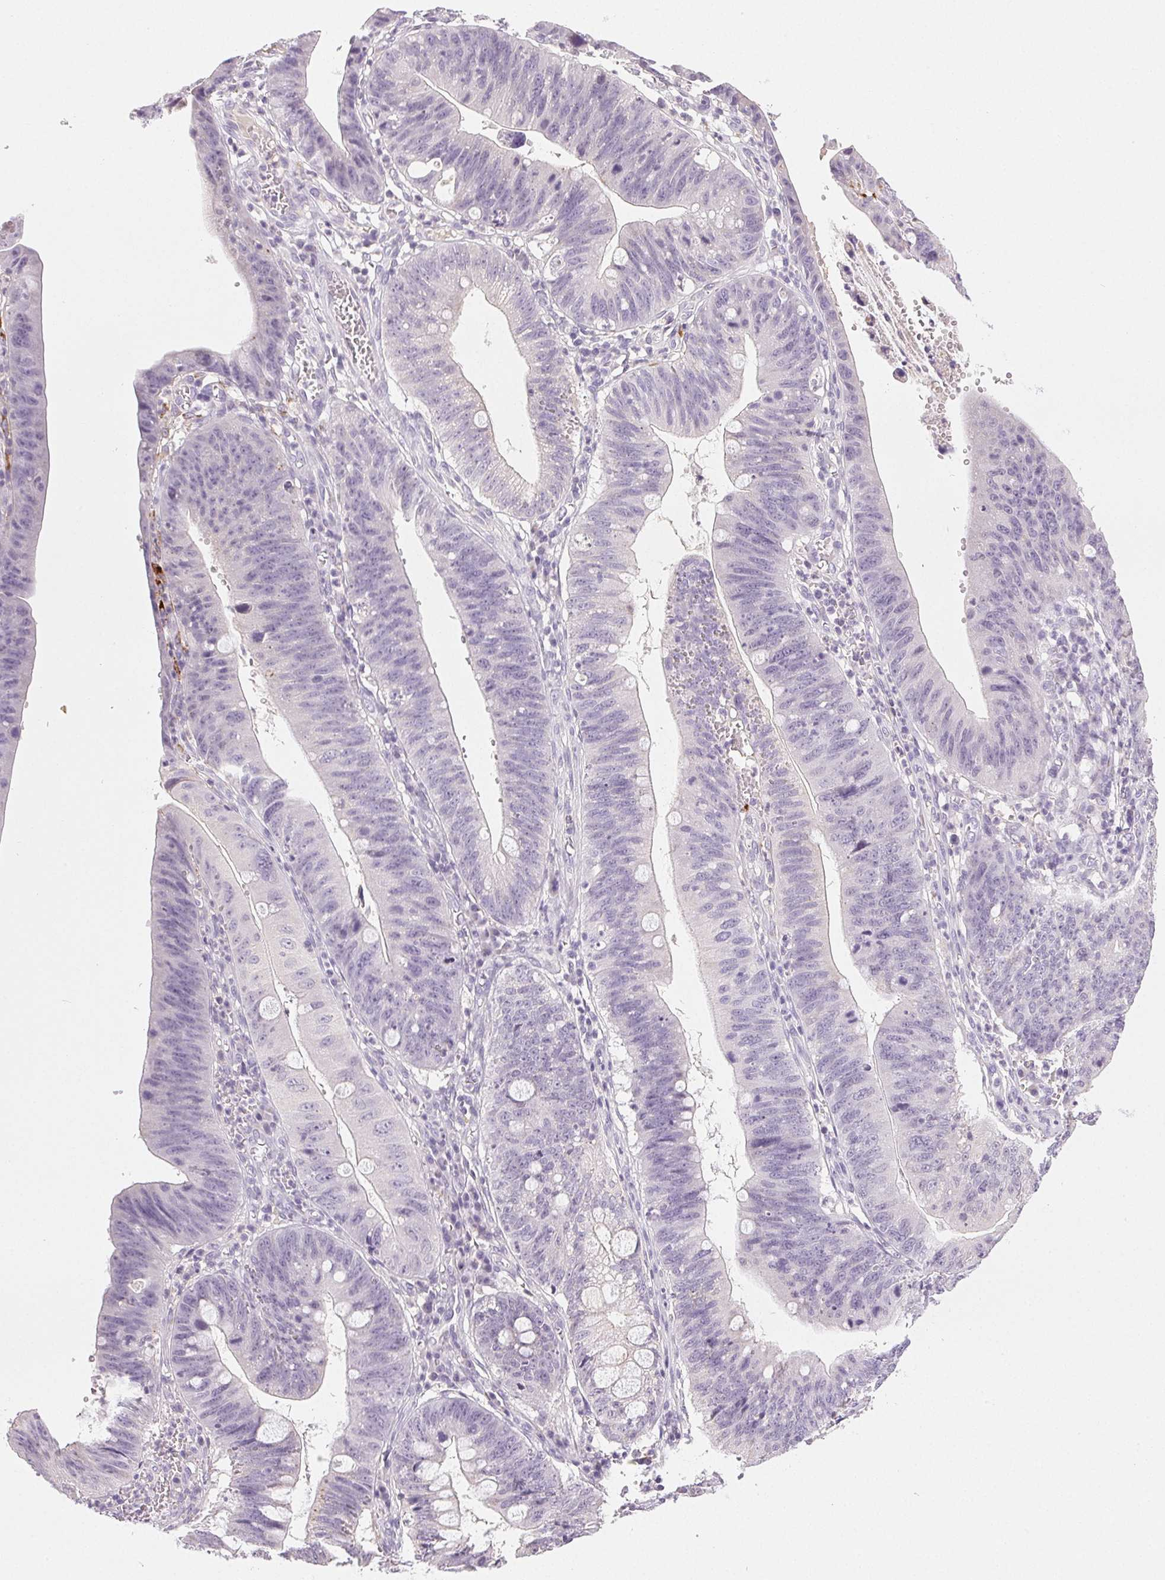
{"staining": {"intensity": "negative", "quantity": "none", "location": "none"}, "tissue": "stomach cancer", "cell_type": "Tumor cells", "image_type": "cancer", "snomed": [{"axis": "morphology", "description": "Adenocarcinoma, NOS"}, {"axis": "topography", "description": "Stomach"}], "caption": "This histopathology image is of stomach cancer stained with immunohistochemistry to label a protein in brown with the nuclei are counter-stained blue. There is no staining in tumor cells.", "gene": "COL7A1", "patient": {"sex": "male", "age": 59}}